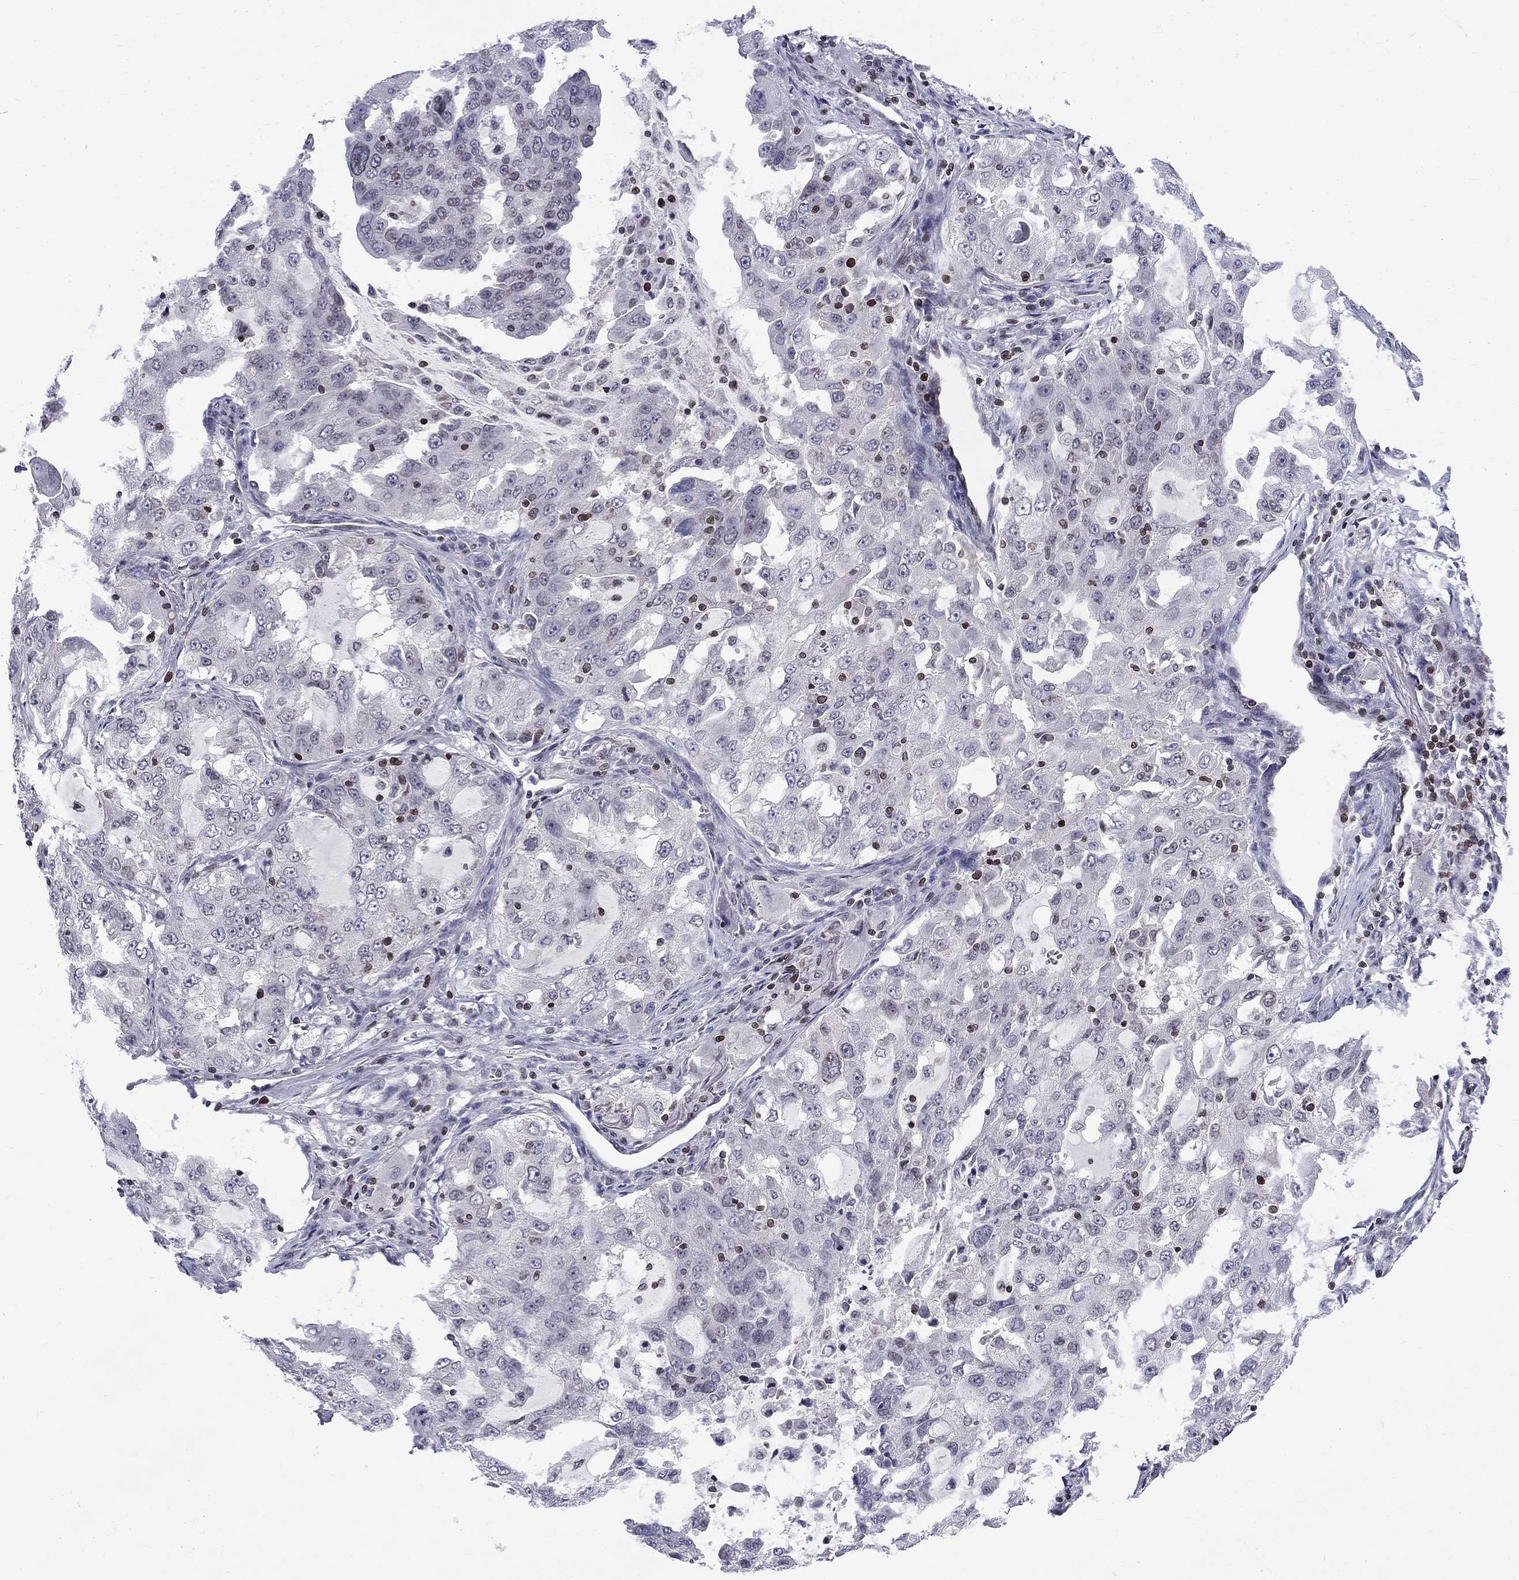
{"staining": {"intensity": "negative", "quantity": "none", "location": "none"}, "tissue": "lung cancer", "cell_type": "Tumor cells", "image_type": "cancer", "snomed": [{"axis": "morphology", "description": "Adenocarcinoma, NOS"}, {"axis": "topography", "description": "Lung"}], "caption": "Histopathology image shows no significant protein positivity in tumor cells of lung cancer (adenocarcinoma).", "gene": "SLA", "patient": {"sex": "female", "age": 61}}